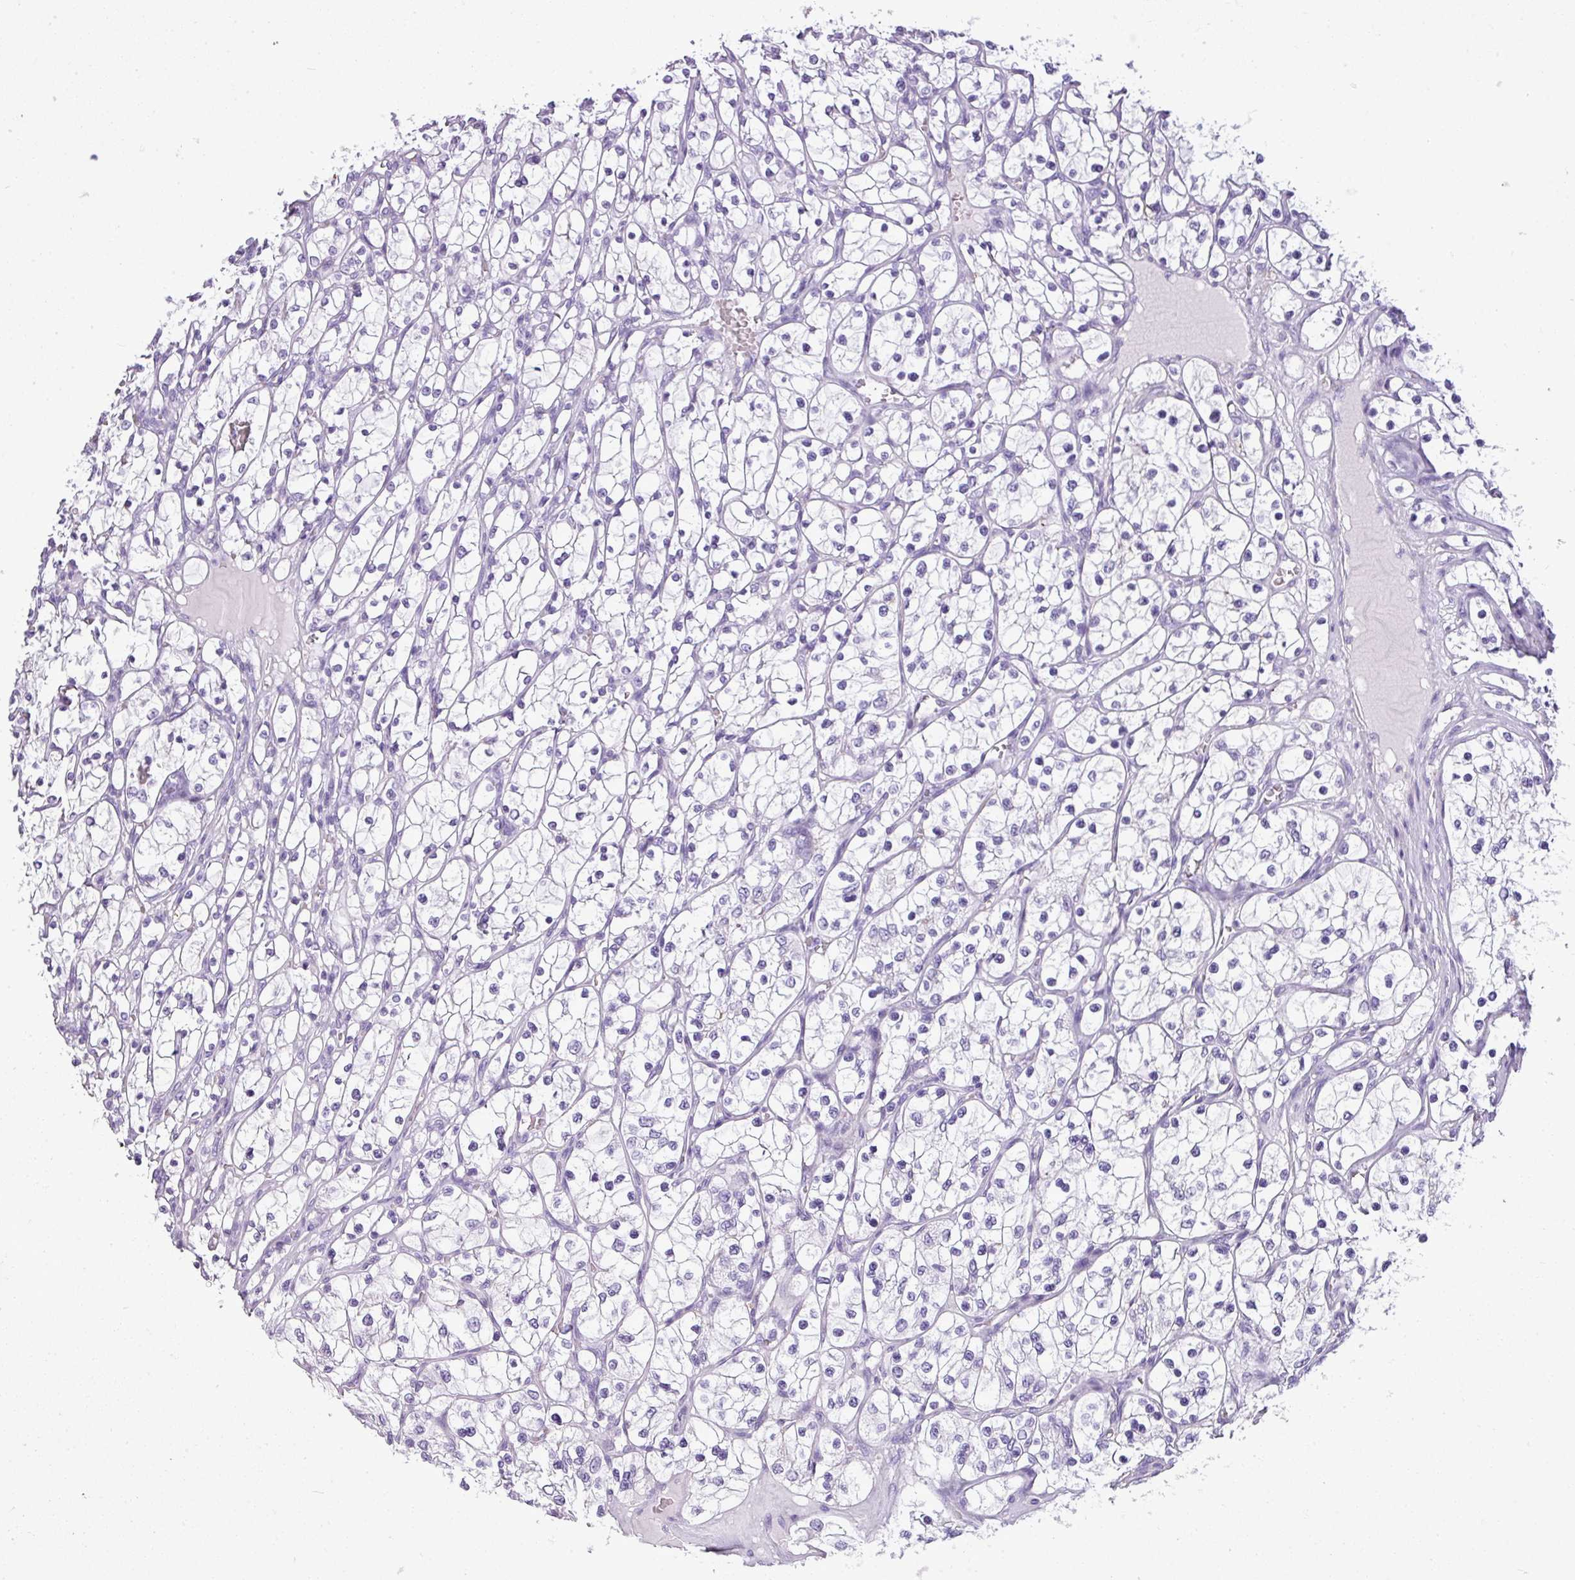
{"staining": {"intensity": "negative", "quantity": "none", "location": "none"}, "tissue": "renal cancer", "cell_type": "Tumor cells", "image_type": "cancer", "snomed": [{"axis": "morphology", "description": "Adenocarcinoma, NOS"}, {"axis": "topography", "description": "Kidney"}], "caption": "High magnification brightfield microscopy of renal cancer (adenocarcinoma) stained with DAB (brown) and counterstained with hematoxylin (blue): tumor cells show no significant positivity.", "gene": "RBMXL2", "patient": {"sex": "female", "age": 69}}